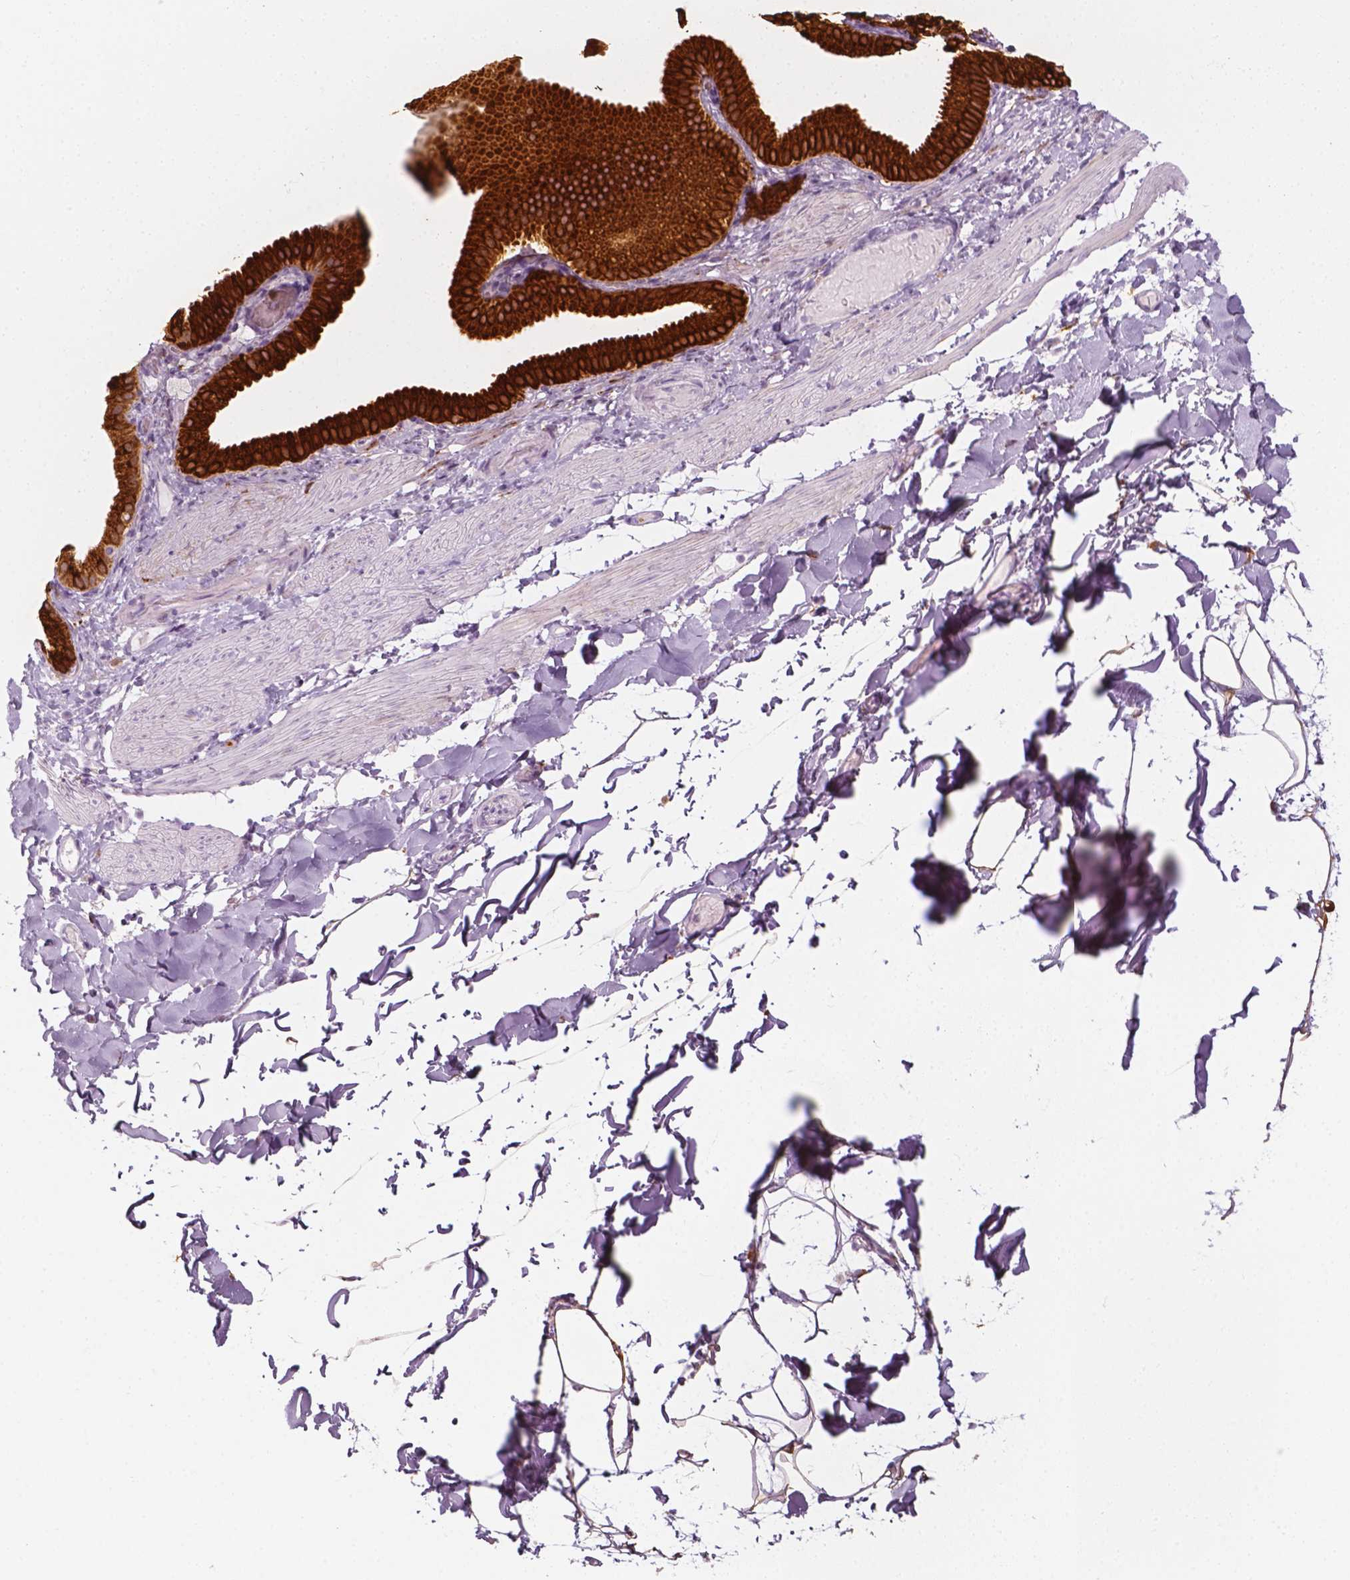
{"staining": {"intensity": "weak", "quantity": "25%-75%", "location": "cytoplasmic/membranous"}, "tissue": "adipose tissue", "cell_type": "Adipocytes", "image_type": "normal", "snomed": [{"axis": "morphology", "description": "Normal tissue, NOS"}, {"axis": "topography", "description": "Gallbladder"}, {"axis": "topography", "description": "Peripheral nerve tissue"}], "caption": "A histopathology image showing weak cytoplasmic/membranous expression in approximately 25%-75% of adipocytes in normal adipose tissue, as visualized by brown immunohistochemical staining.", "gene": "CES1", "patient": {"sex": "female", "age": 45}}